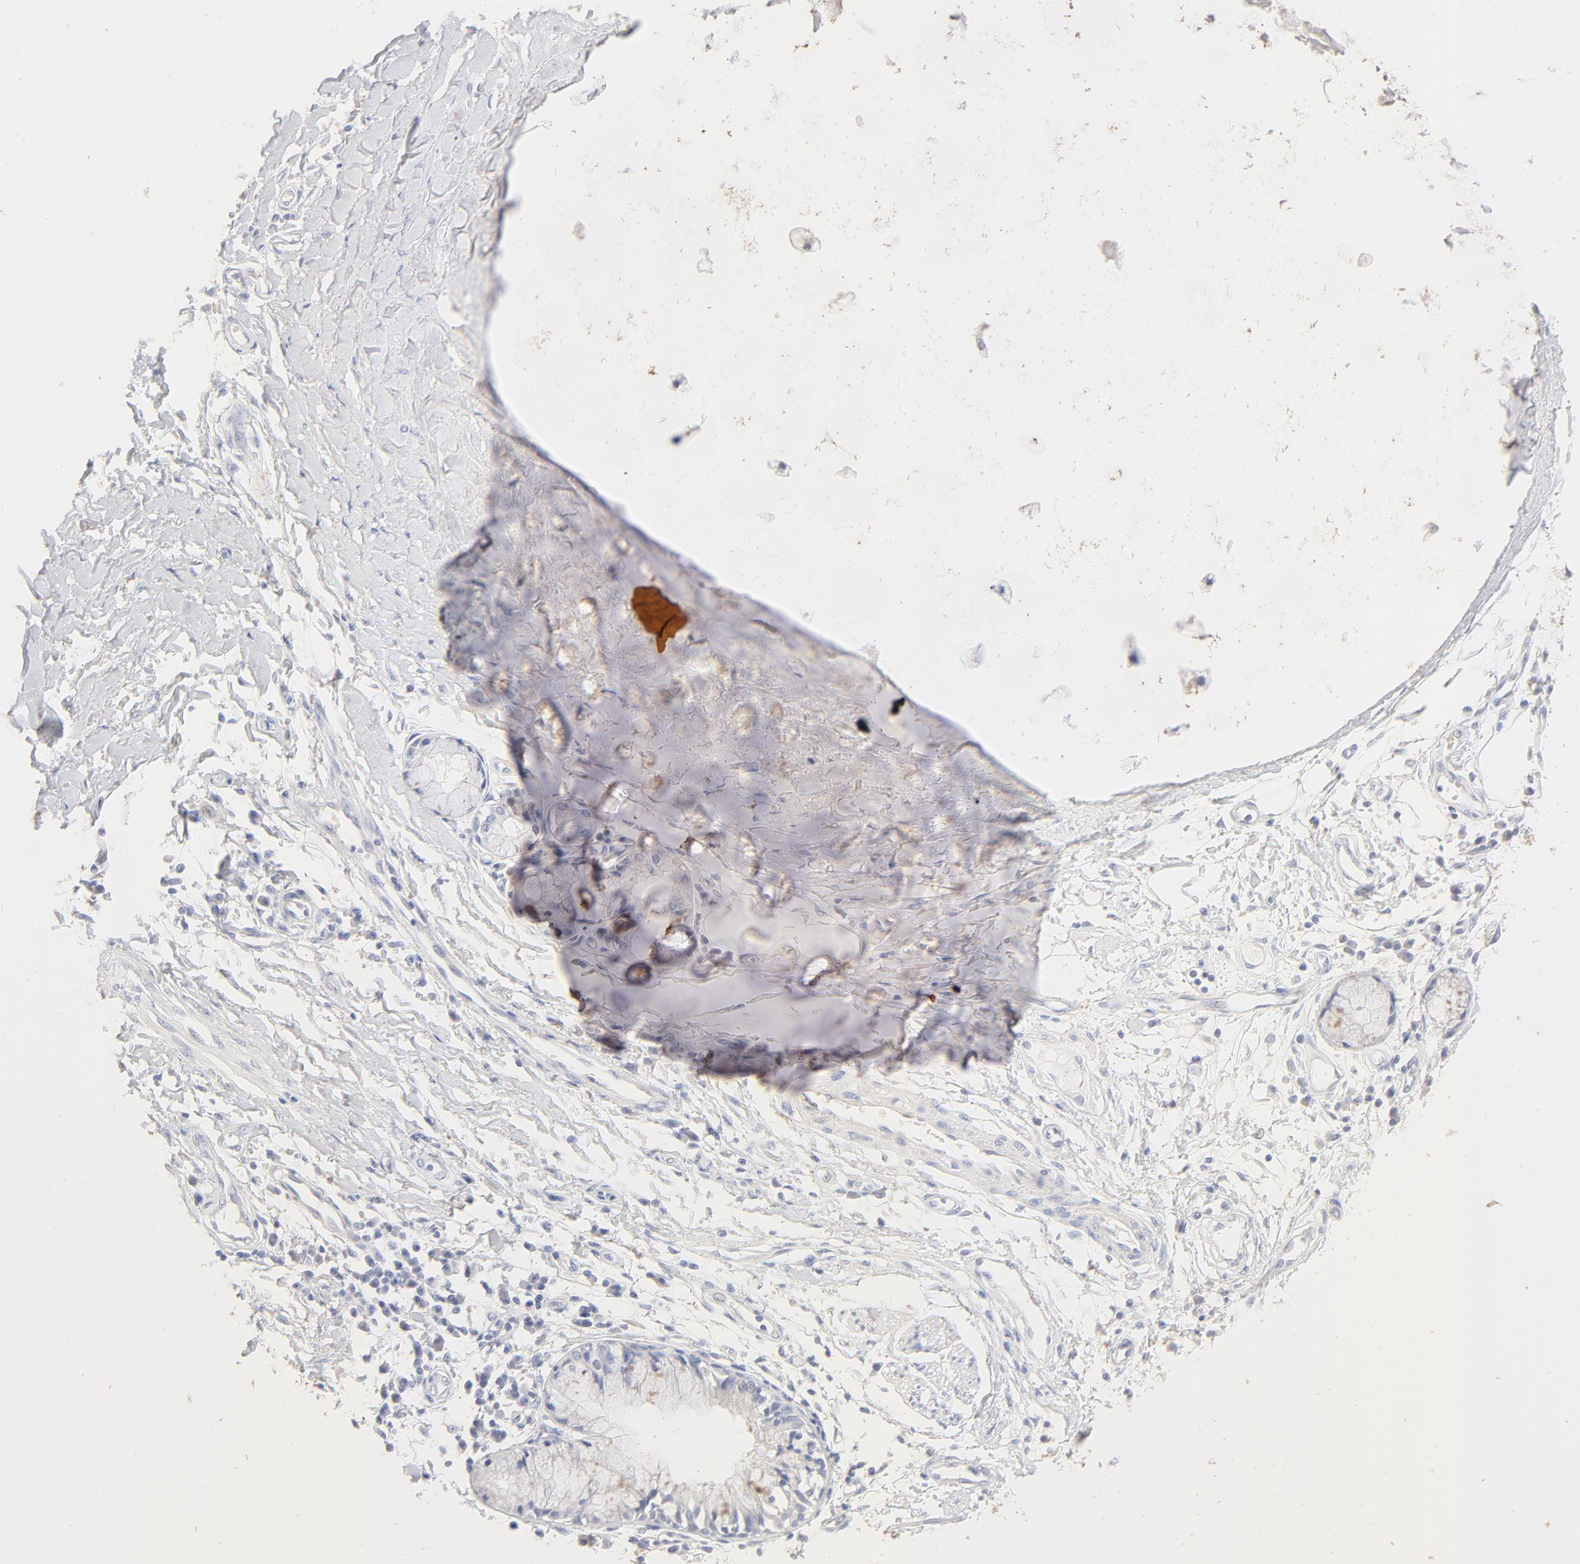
{"staining": {"intensity": "negative", "quantity": "none", "location": "none"}, "tissue": "adipose tissue", "cell_type": "Adipocytes", "image_type": "normal", "snomed": [{"axis": "morphology", "description": "Normal tissue, NOS"}, {"axis": "morphology", "description": "Adenocarcinoma, NOS"}, {"axis": "topography", "description": "Cartilage tissue"}, {"axis": "topography", "description": "Bronchus"}, {"axis": "topography", "description": "Lung"}], "caption": "This is an immunohistochemistry (IHC) micrograph of benign human adipose tissue. There is no positivity in adipocytes.", "gene": "ONECUT1", "patient": {"sex": "female", "age": 67}}